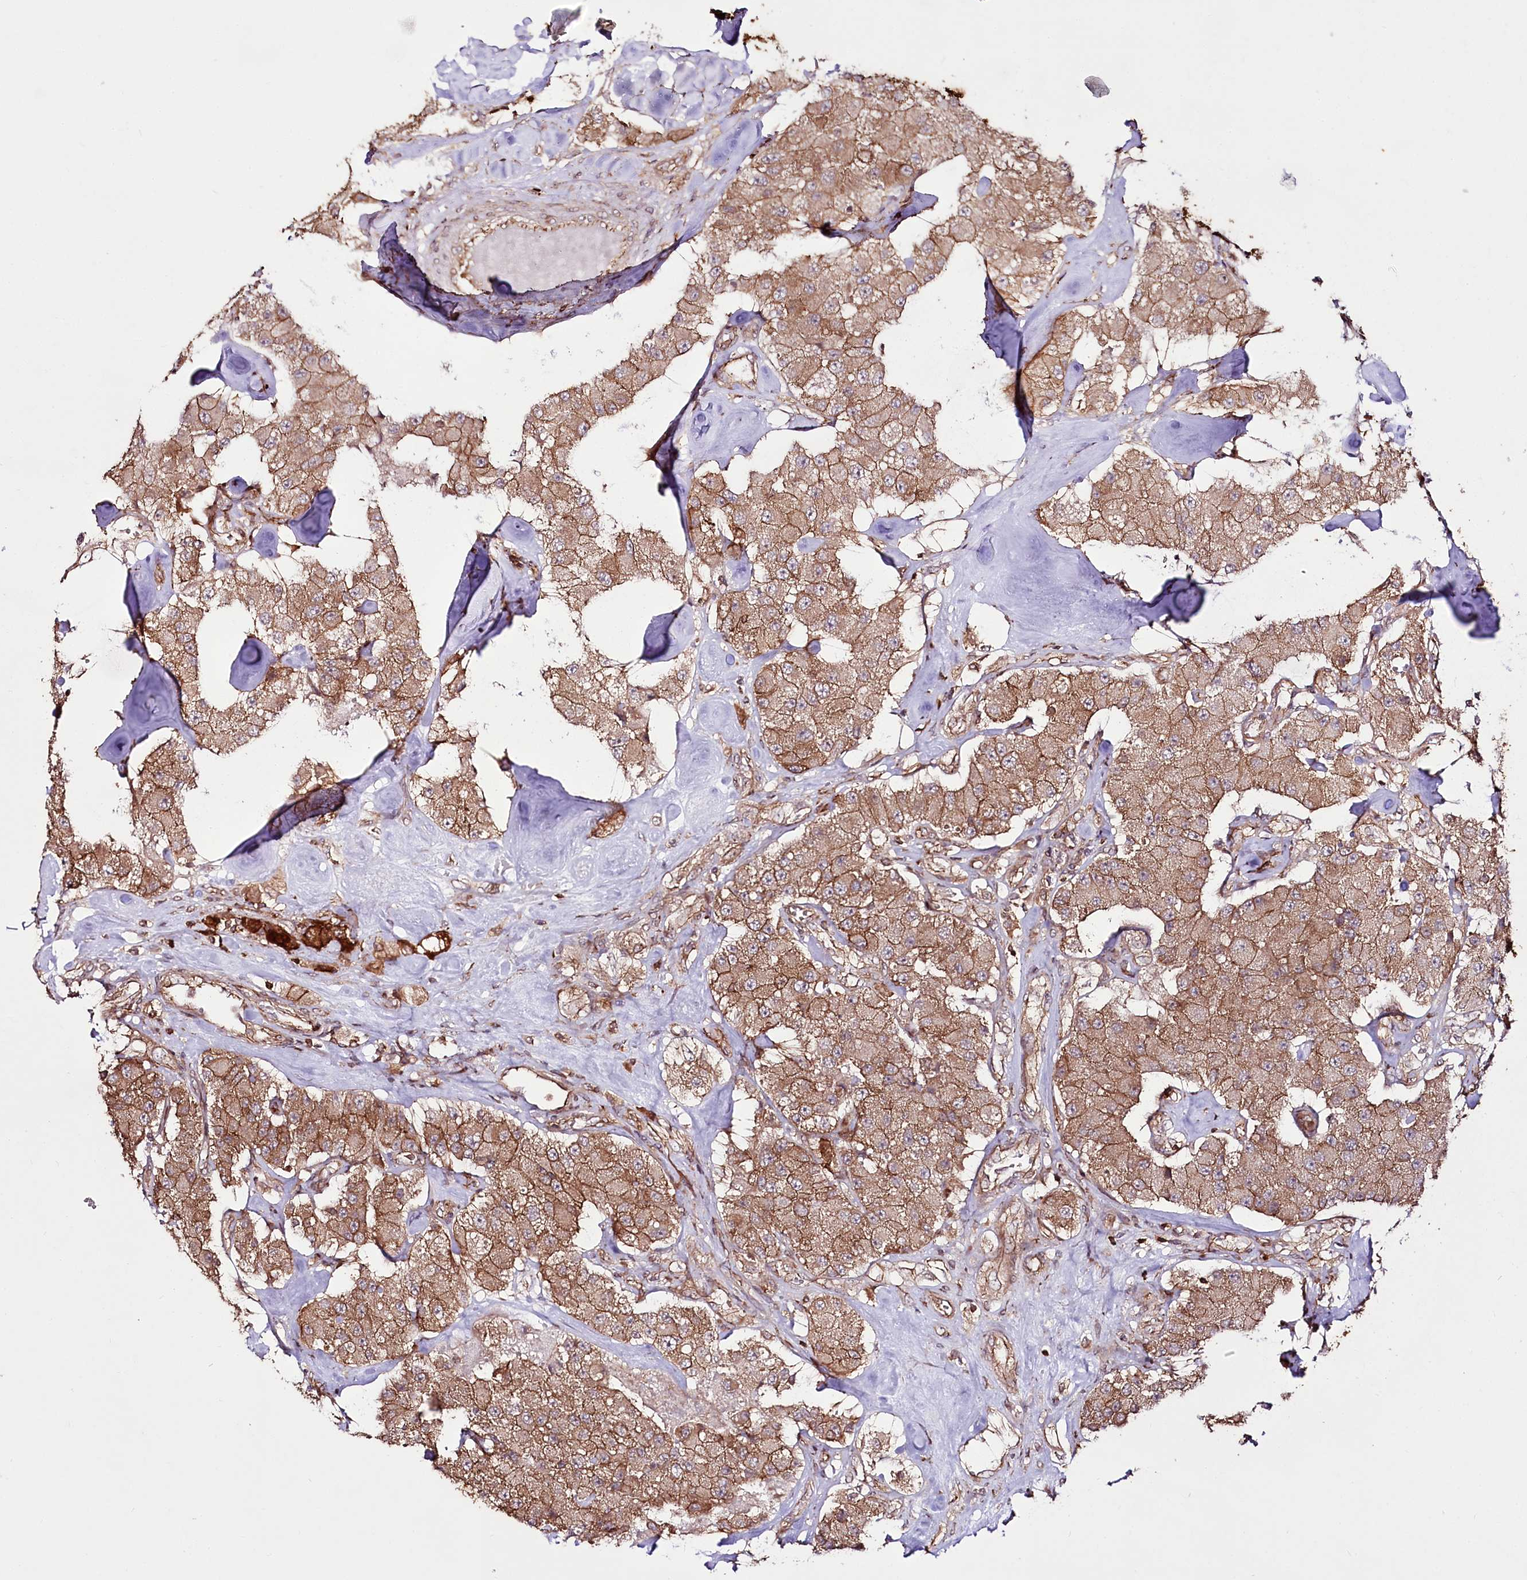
{"staining": {"intensity": "strong", "quantity": ">75%", "location": "cytoplasmic/membranous"}, "tissue": "carcinoid", "cell_type": "Tumor cells", "image_type": "cancer", "snomed": [{"axis": "morphology", "description": "Carcinoid, malignant, NOS"}, {"axis": "topography", "description": "Pancreas"}], "caption": "Tumor cells display strong cytoplasmic/membranous staining in approximately >75% of cells in carcinoid (malignant).", "gene": "DHX29", "patient": {"sex": "male", "age": 41}}